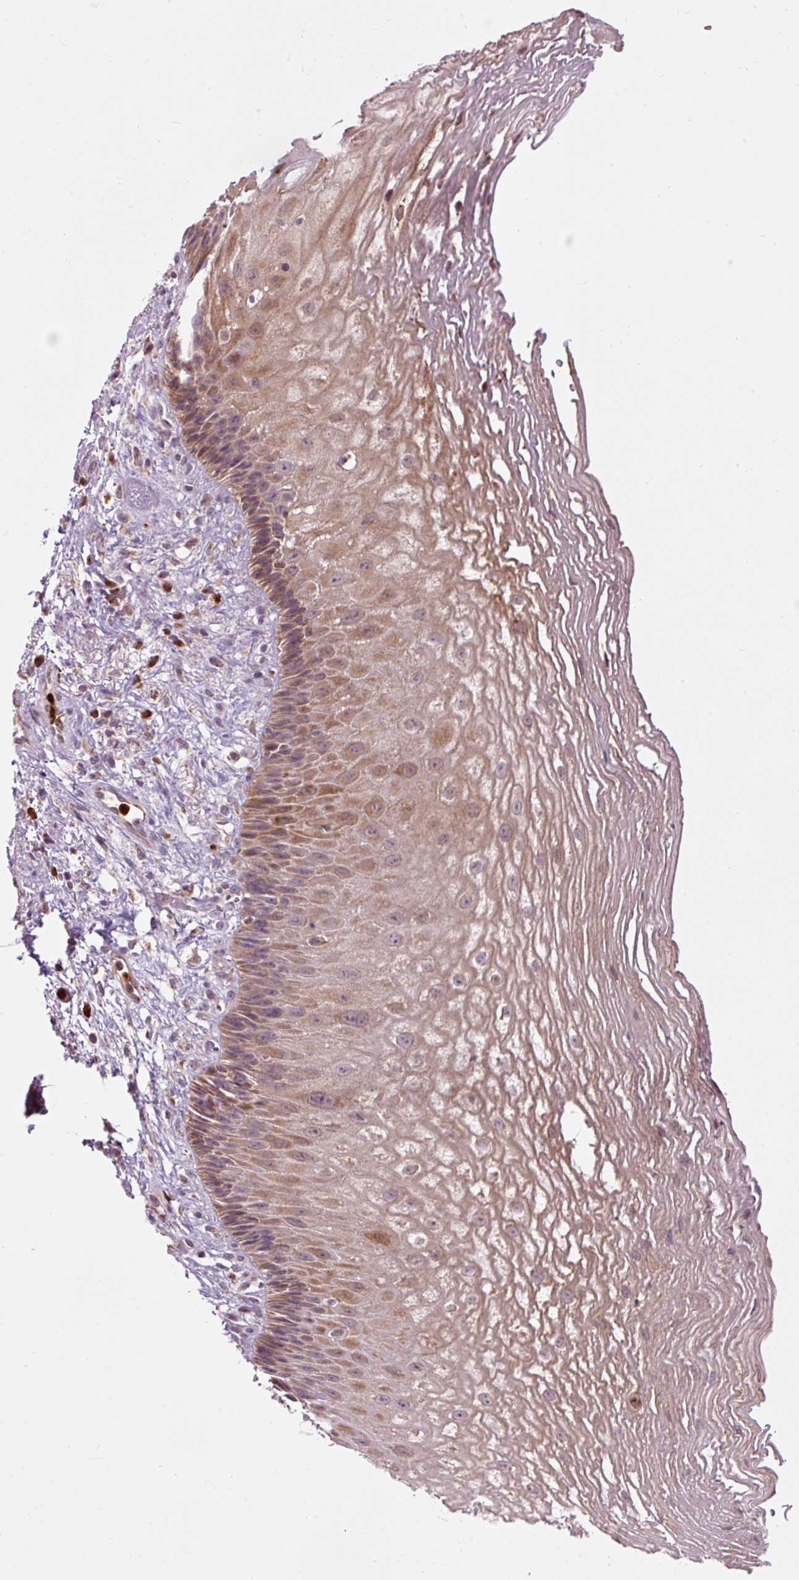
{"staining": {"intensity": "moderate", "quantity": ">75%", "location": "cytoplasmic/membranous,nuclear"}, "tissue": "esophagus", "cell_type": "Squamous epithelial cells", "image_type": "normal", "snomed": [{"axis": "morphology", "description": "Normal tissue, NOS"}, {"axis": "topography", "description": "Esophagus"}], "caption": "DAB (3,3'-diaminobenzidine) immunohistochemical staining of benign human esophagus exhibits moderate cytoplasmic/membranous,nuclear protein positivity in approximately >75% of squamous epithelial cells. (brown staining indicates protein expression, while blue staining denotes nuclei).", "gene": "PRDX5", "patient": {"sex": "male", "age": 60}}